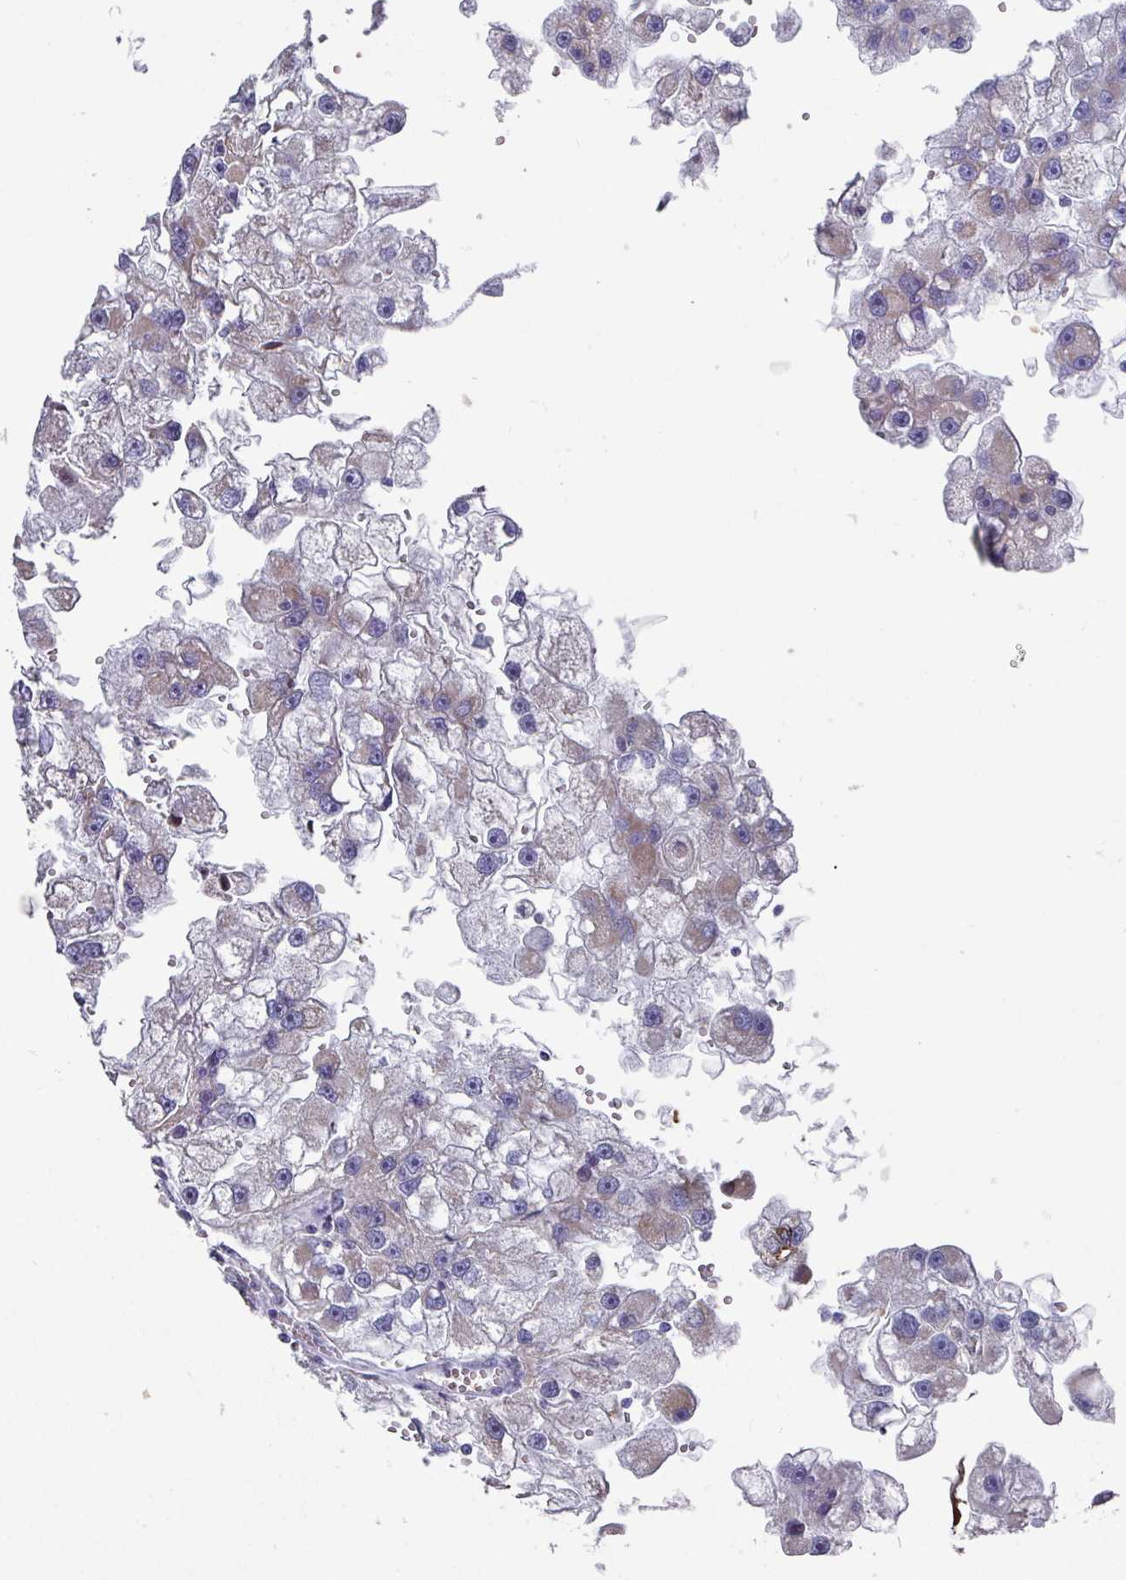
{"staining": {"intensity": "weak", "quantity": "<25%", "location": "cytoplasmic/membranous"}, "tissue": "renal cancer", "cell_type": "Tumor cells", "image_type": "cancer", "snomed": [{"axis": "morphology", "description": "Adenocarcinoma, NOS"}, {"axis": "topography", "description": "Kidney"}], "caption": "This is a micrograph of IHC staining of renal cancer, which shows no expression in tumor cells.", "gene": "UQCC2", "patient": {"sex": "male", "age": 63}}